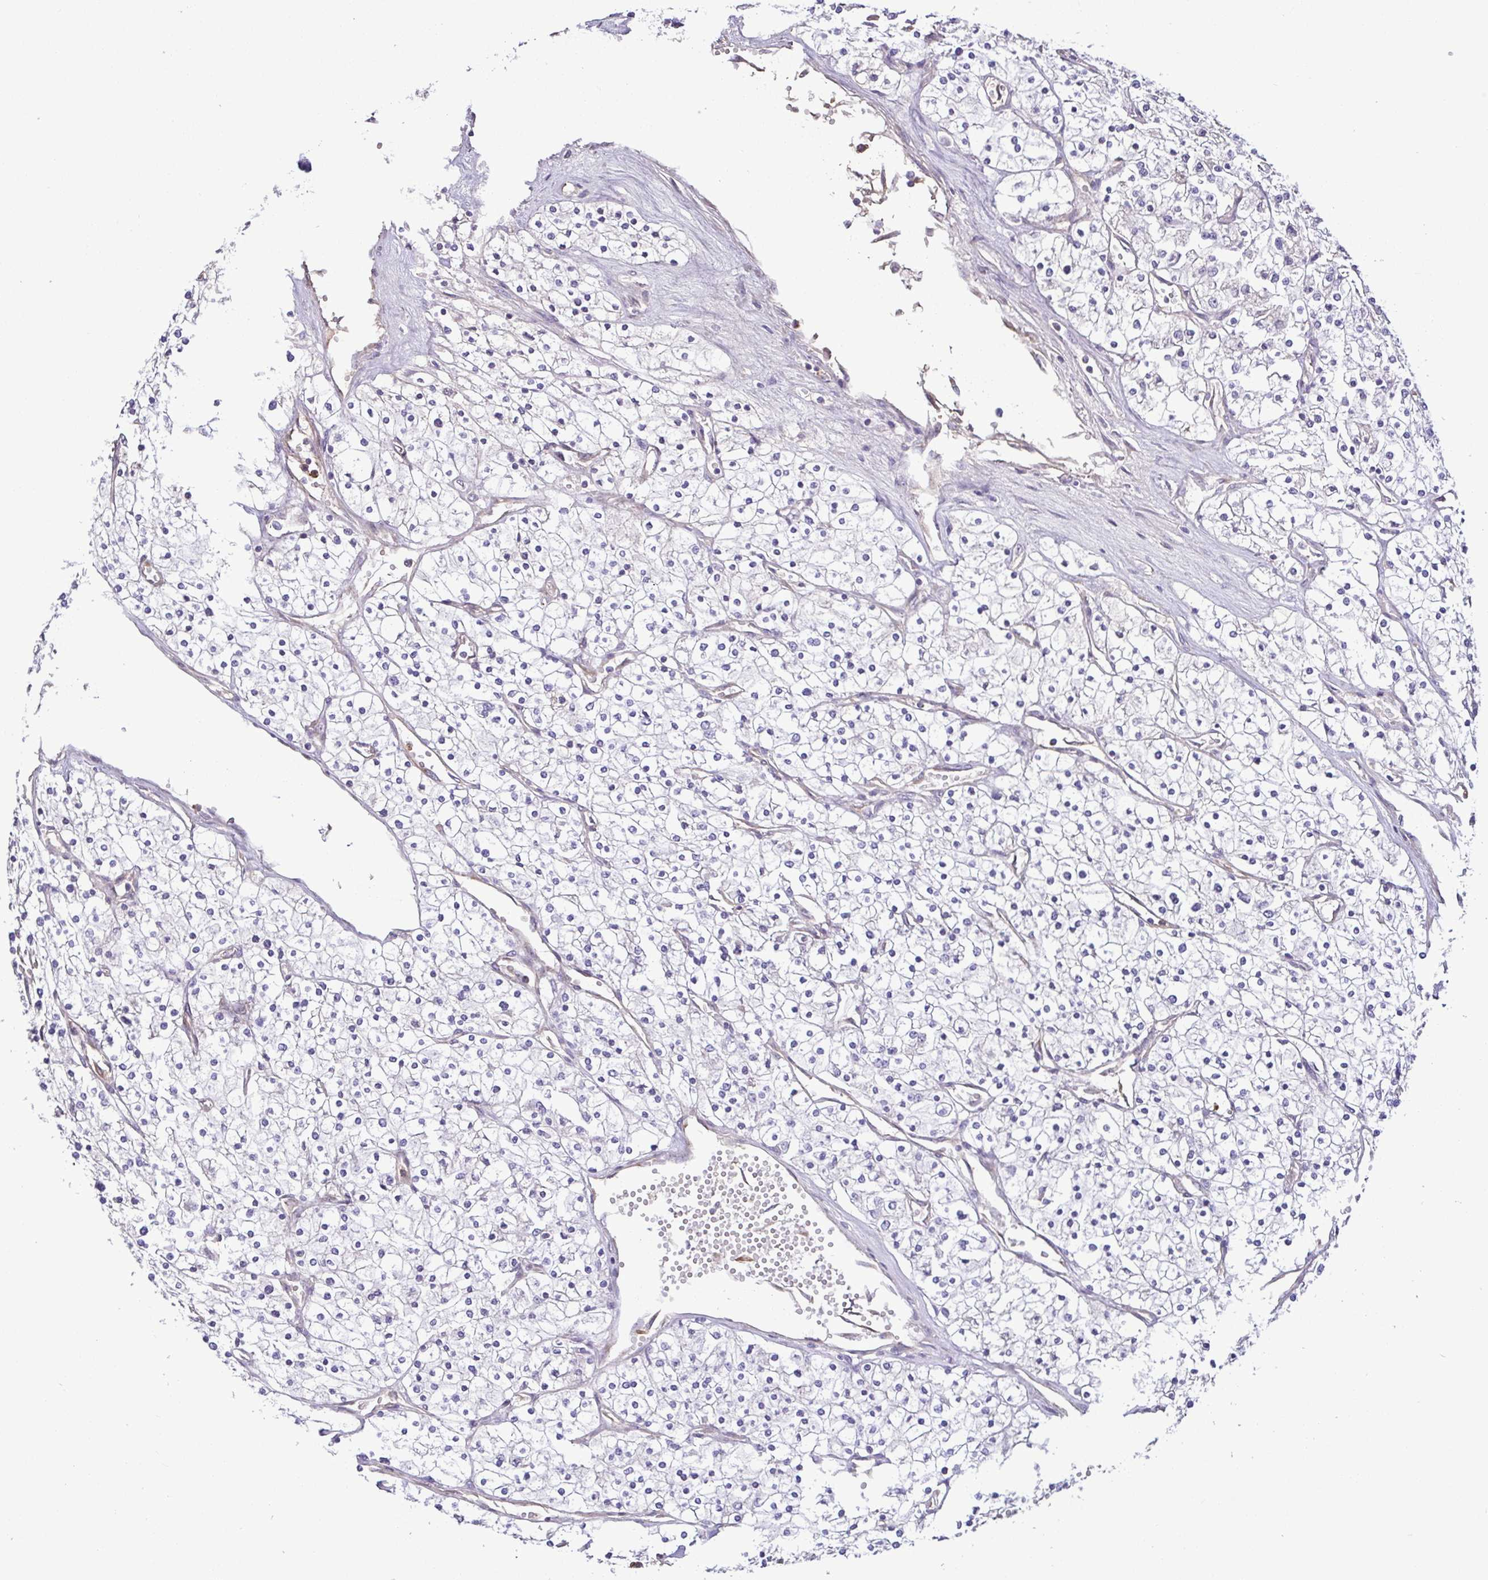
{"staining": {"intensity": "negative", "quantity": "none", "location": "none"}, "tissue": "renal cancer", "cell_type": "Tumor cells", "image_type": "cancer", "snomed": [{"axis": "morphology", "description": "Adenocarcinoma, NOS"}, {"axis": "topography", "description": "Kidney"}], "caption": "Human renal cancer (adenocarcinoma) stained for a protein using IHC displays no positivity in tumor cells.", "gene": "MYL10", "patient": {"sex": "male", "age": 80}}